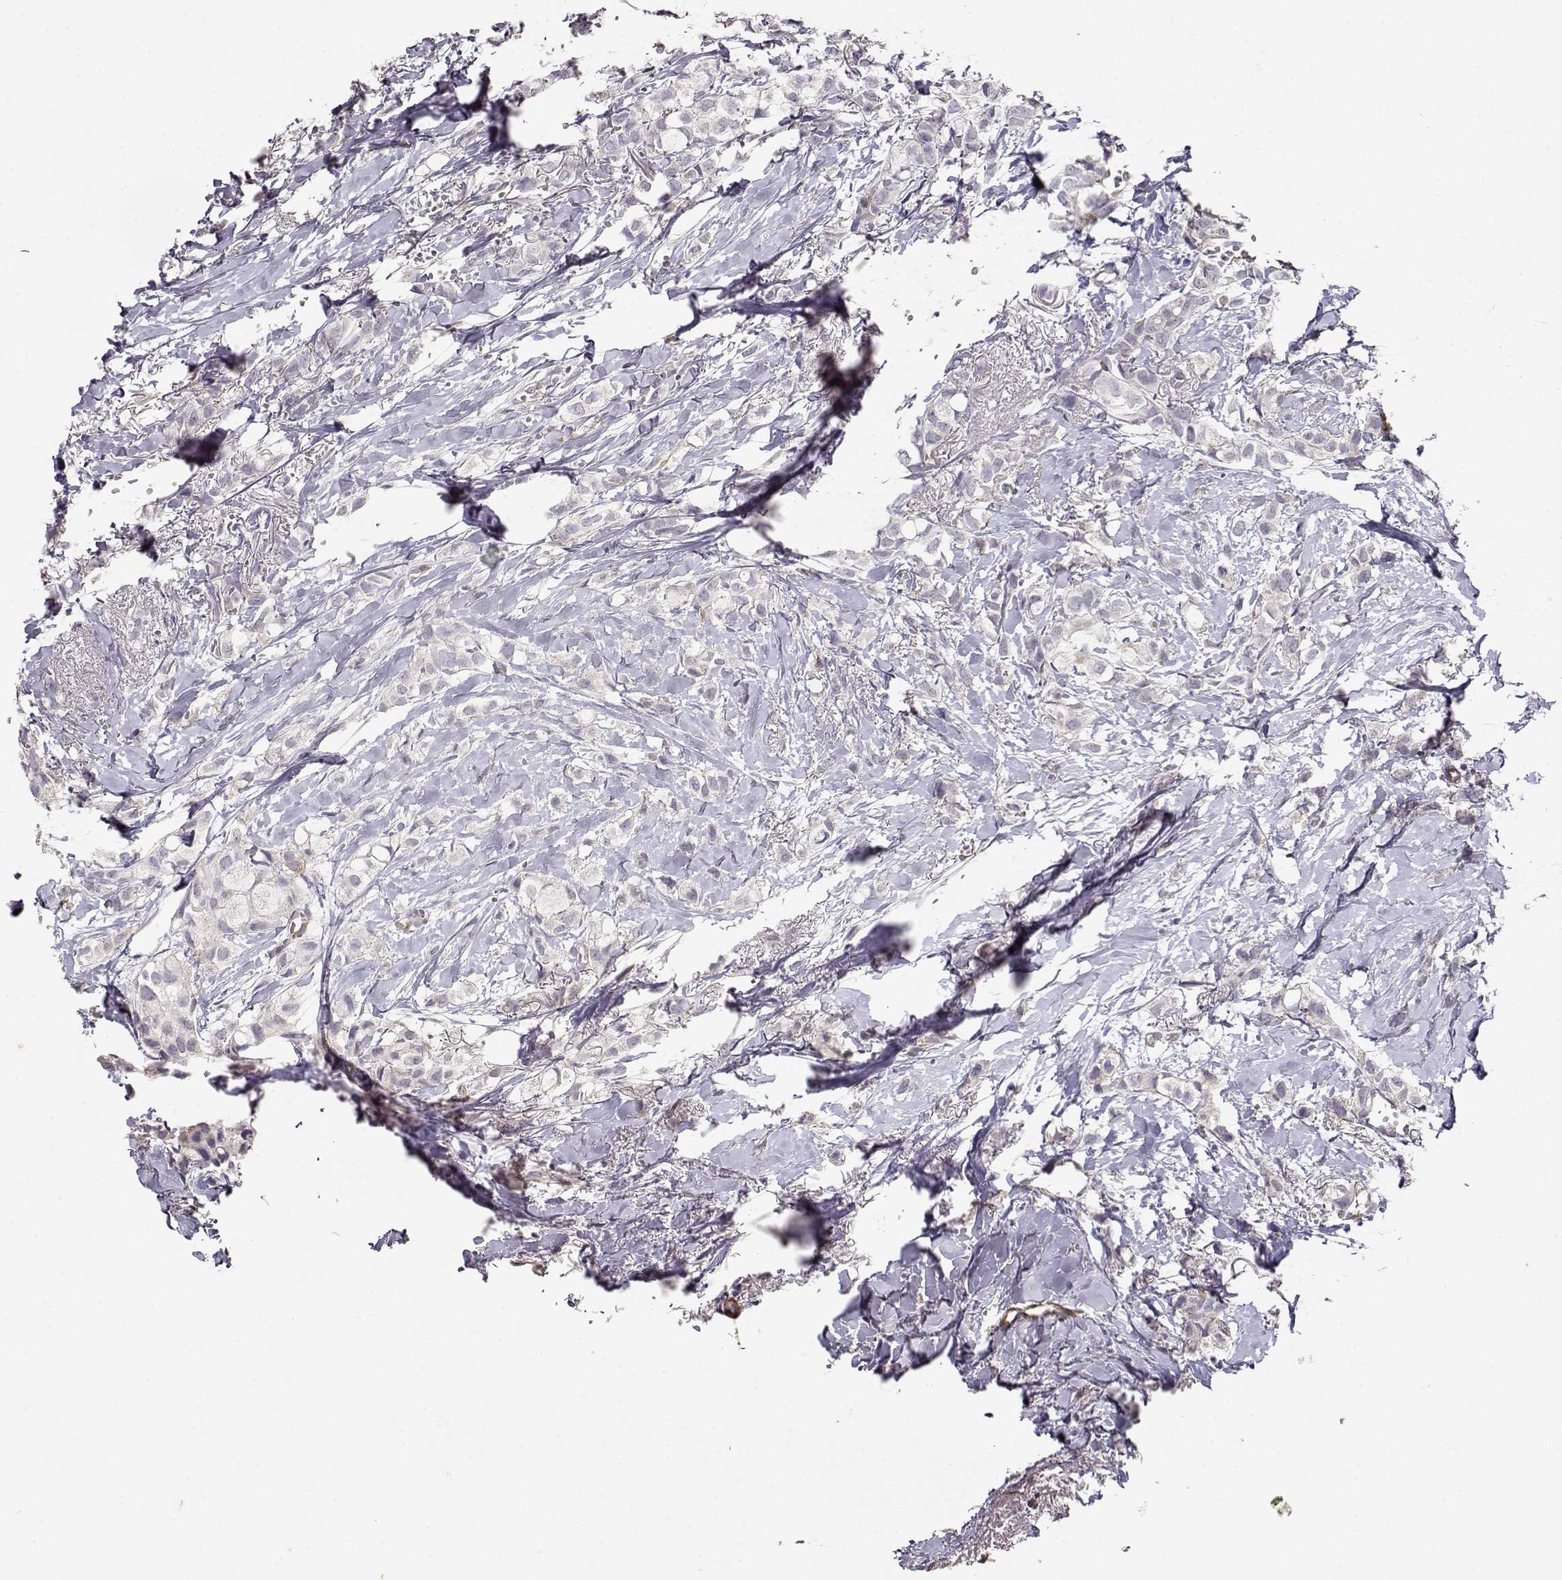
{"staining": {"intensity": "negative", "quantity": "none", "location": "none"}, "tissue": "breast cancer", "cell_type": "Tumor cells", "image_type": "cancer", "snomed": [{"axis": "morphology", "description": "Duct carcinoma"}, {"axis": "topography", "description": "Breast"}], "caption": "High power microscopy photomicrograph of an immunohistochemistry (IHC) image of intraductal carcinoma (breast), revealing no significant staining in tumor cells.", "gene": "LAMA5", "patient": {"sex": "female", "age": 85}}